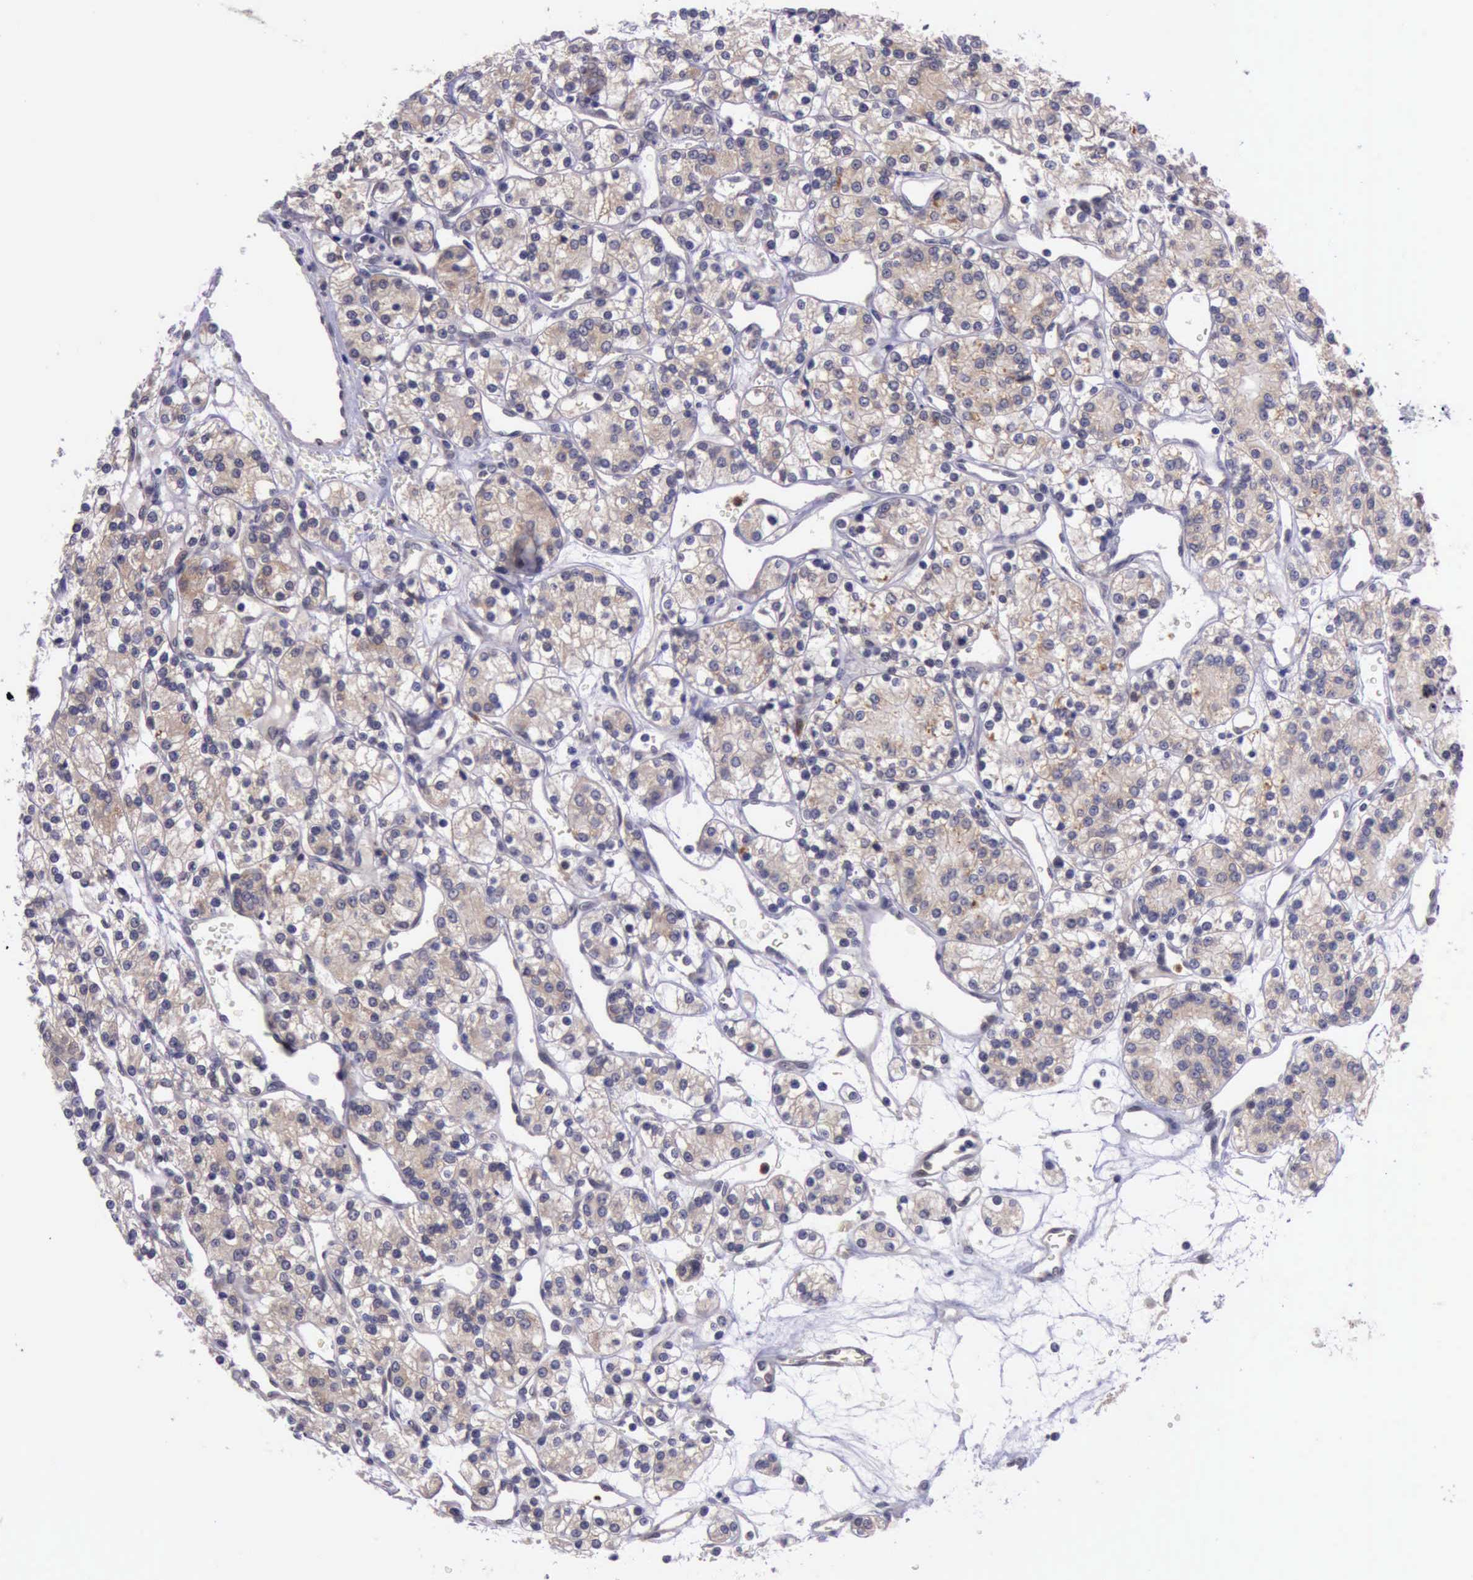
{"staining": {"intensity": "weak", "quantity": ">75%", "location": "cytoplasmic/membranous"}, "tissue": "renal cancer", "cell_type": "Tumor cells", "image_type": "cancer", "snomed": [{"axis": "morphology", "description": "Adenocarcinoma, NOS"}, {"axis": "topography", "description": "Kidney"}], "caption": "An image showing weak cytoplasmic/membranous expression in about >75% of tumor cells in adenocarcinoma (renal), as visualized by brown immunohistochemical staining.", "gene": "PLEK2", "patient": {"sex": "female", "age": 62}}